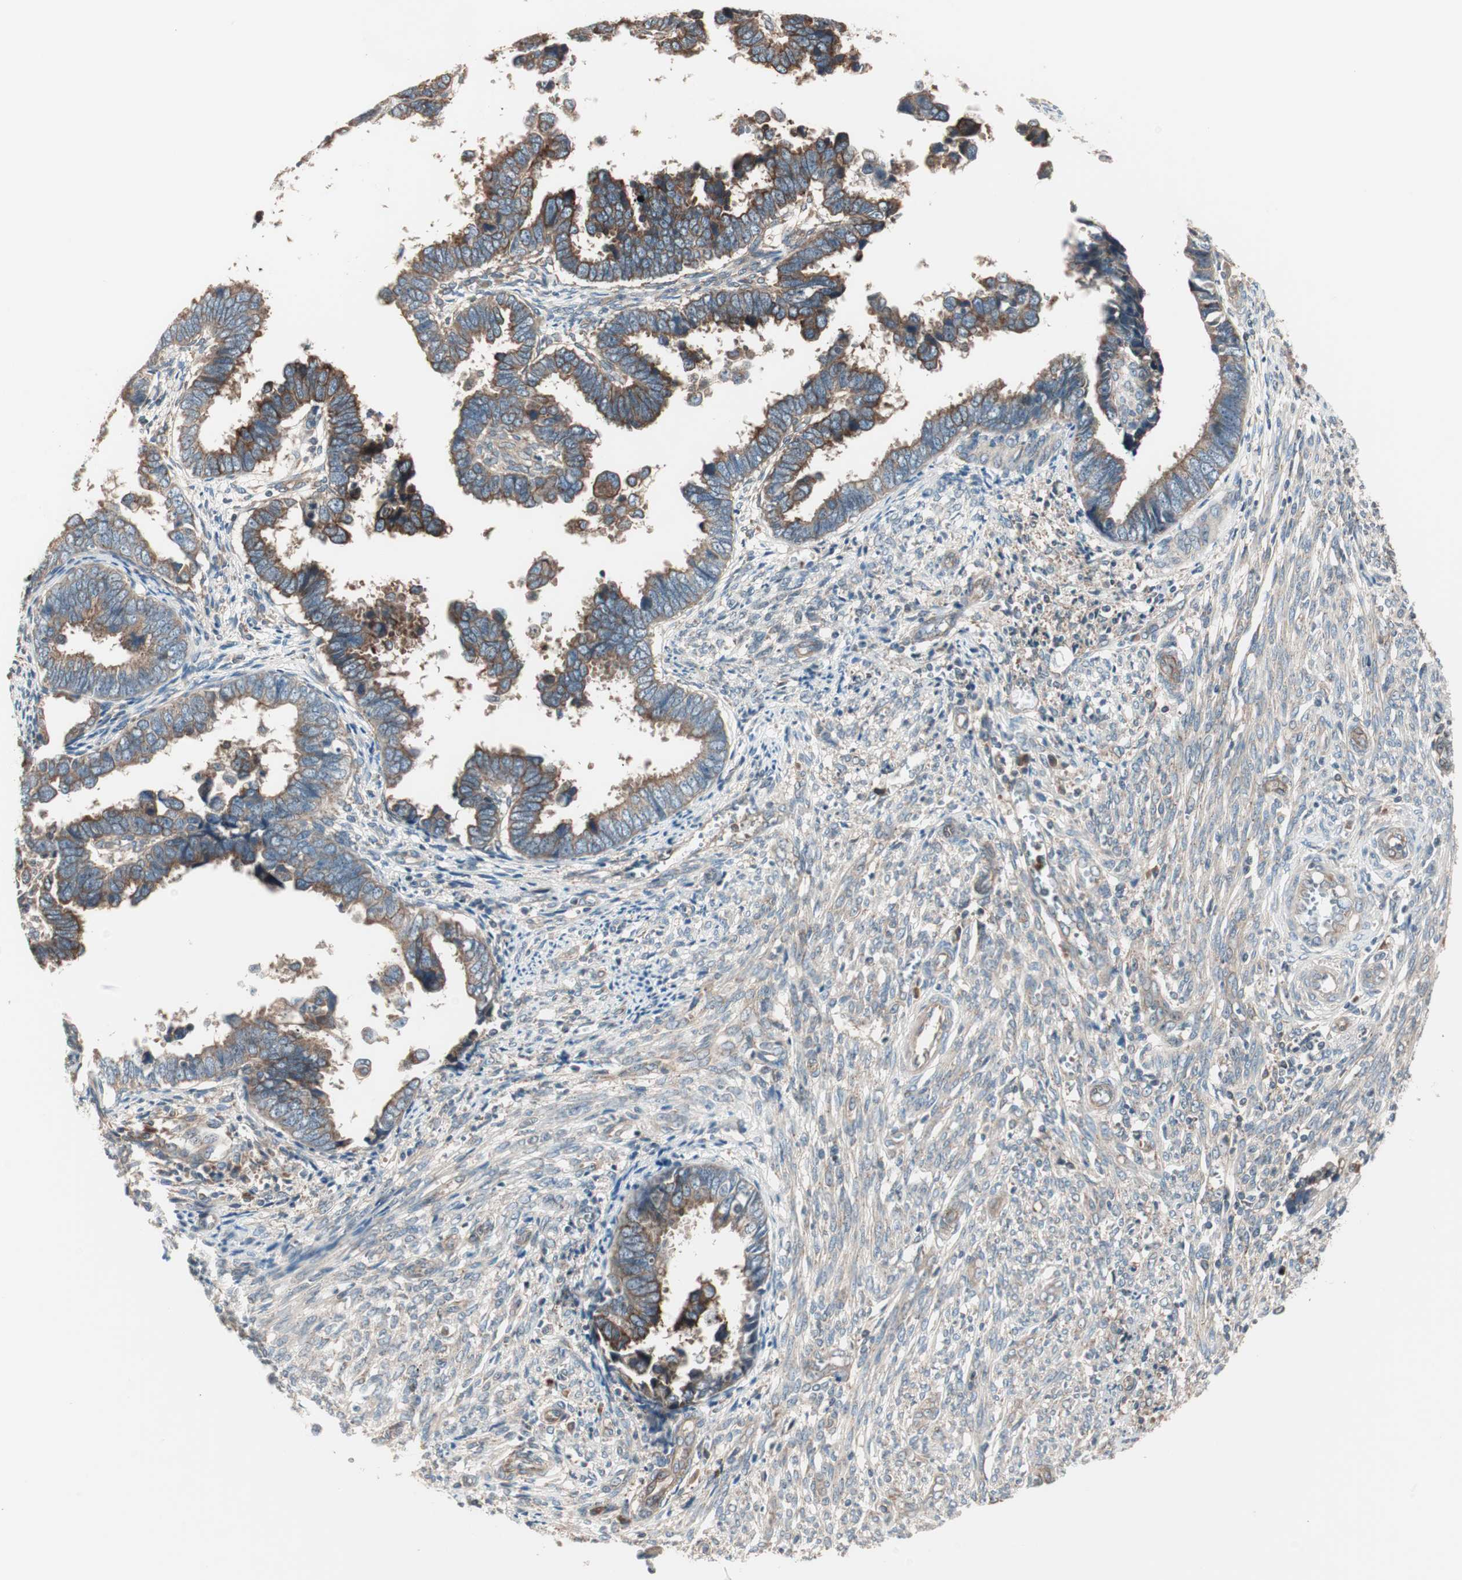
{"staining": {"intensity": "strong", "quantity": ">75%", "location": "cytoplasmic/membranous"}, "tissue": "endometrial cancer", "cell_type": "Tumor cells", "image_type": "cancer", "snomed": [{"axis": "morphology", "description": "Adenocarcinoma, NOS"}, {"axis": "topography", "description": "Endometrium"}], "caption": "This is an image of IHC staining of adenocarcinoma (endometrial), which shows strong positivity in the cytoplasmic/membranous of tumor cells.", "gene": "TSG101", "patient": {"sex": "female", "age": 75}}